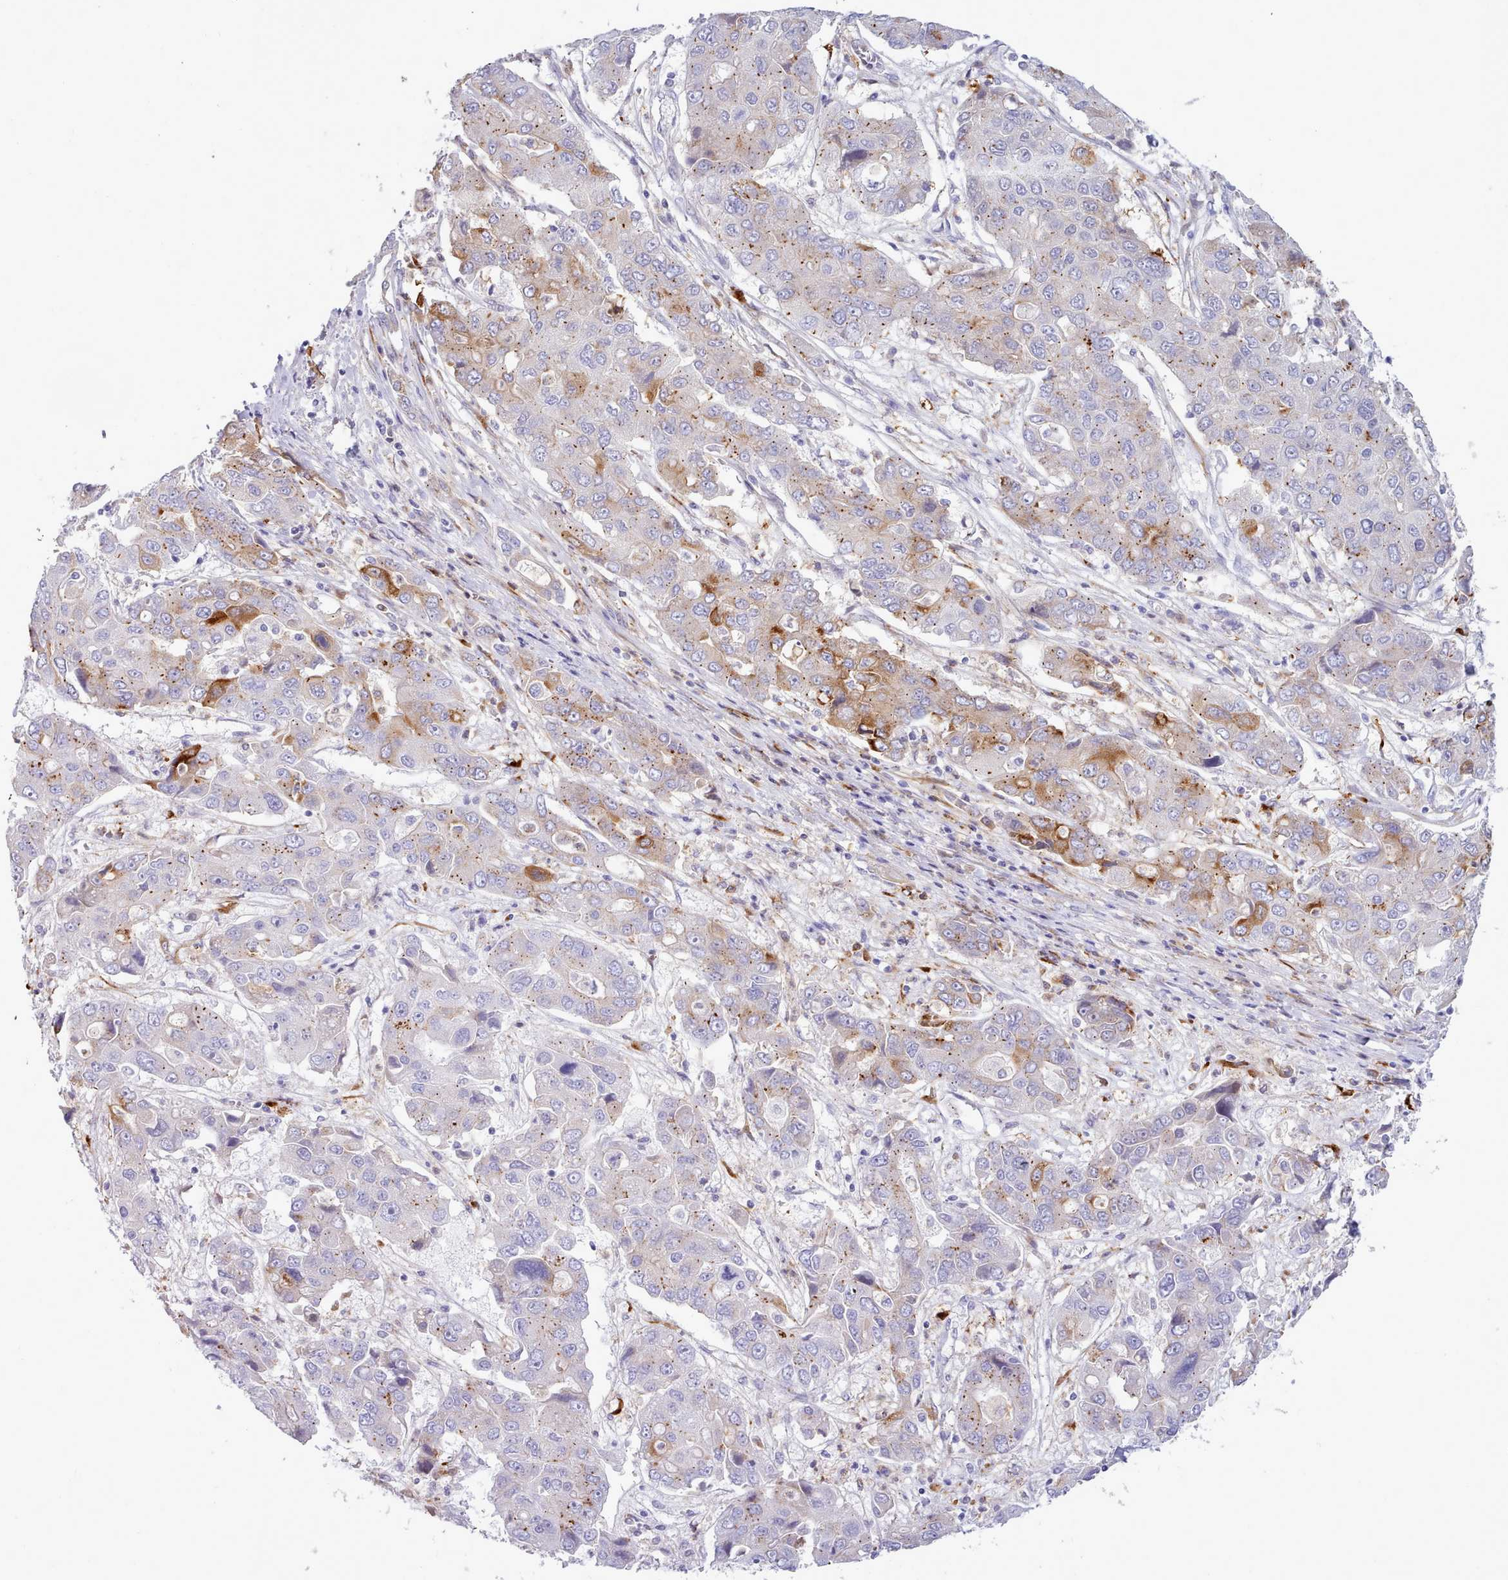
{"staining": {"intensity": "strong", "quantity": "<25%", "location": "cytoplasmic/membranous"}, "tissue": "liver cancer", "cell_type": "Tumor cells", "image_type": "cancer", "snomed": [{"axis": "morphology", "description": "Cholangiocarcinoma"}, {"axis": "topography", "description": "Liver"}], "caption": "Protein staining demonstrates strong cytoplasmic/membranous expression in approximately <25% of tumor cells in liver cancer.", "gene": "NKX1-2", "patient": {"sex": "male", "age": 67}}